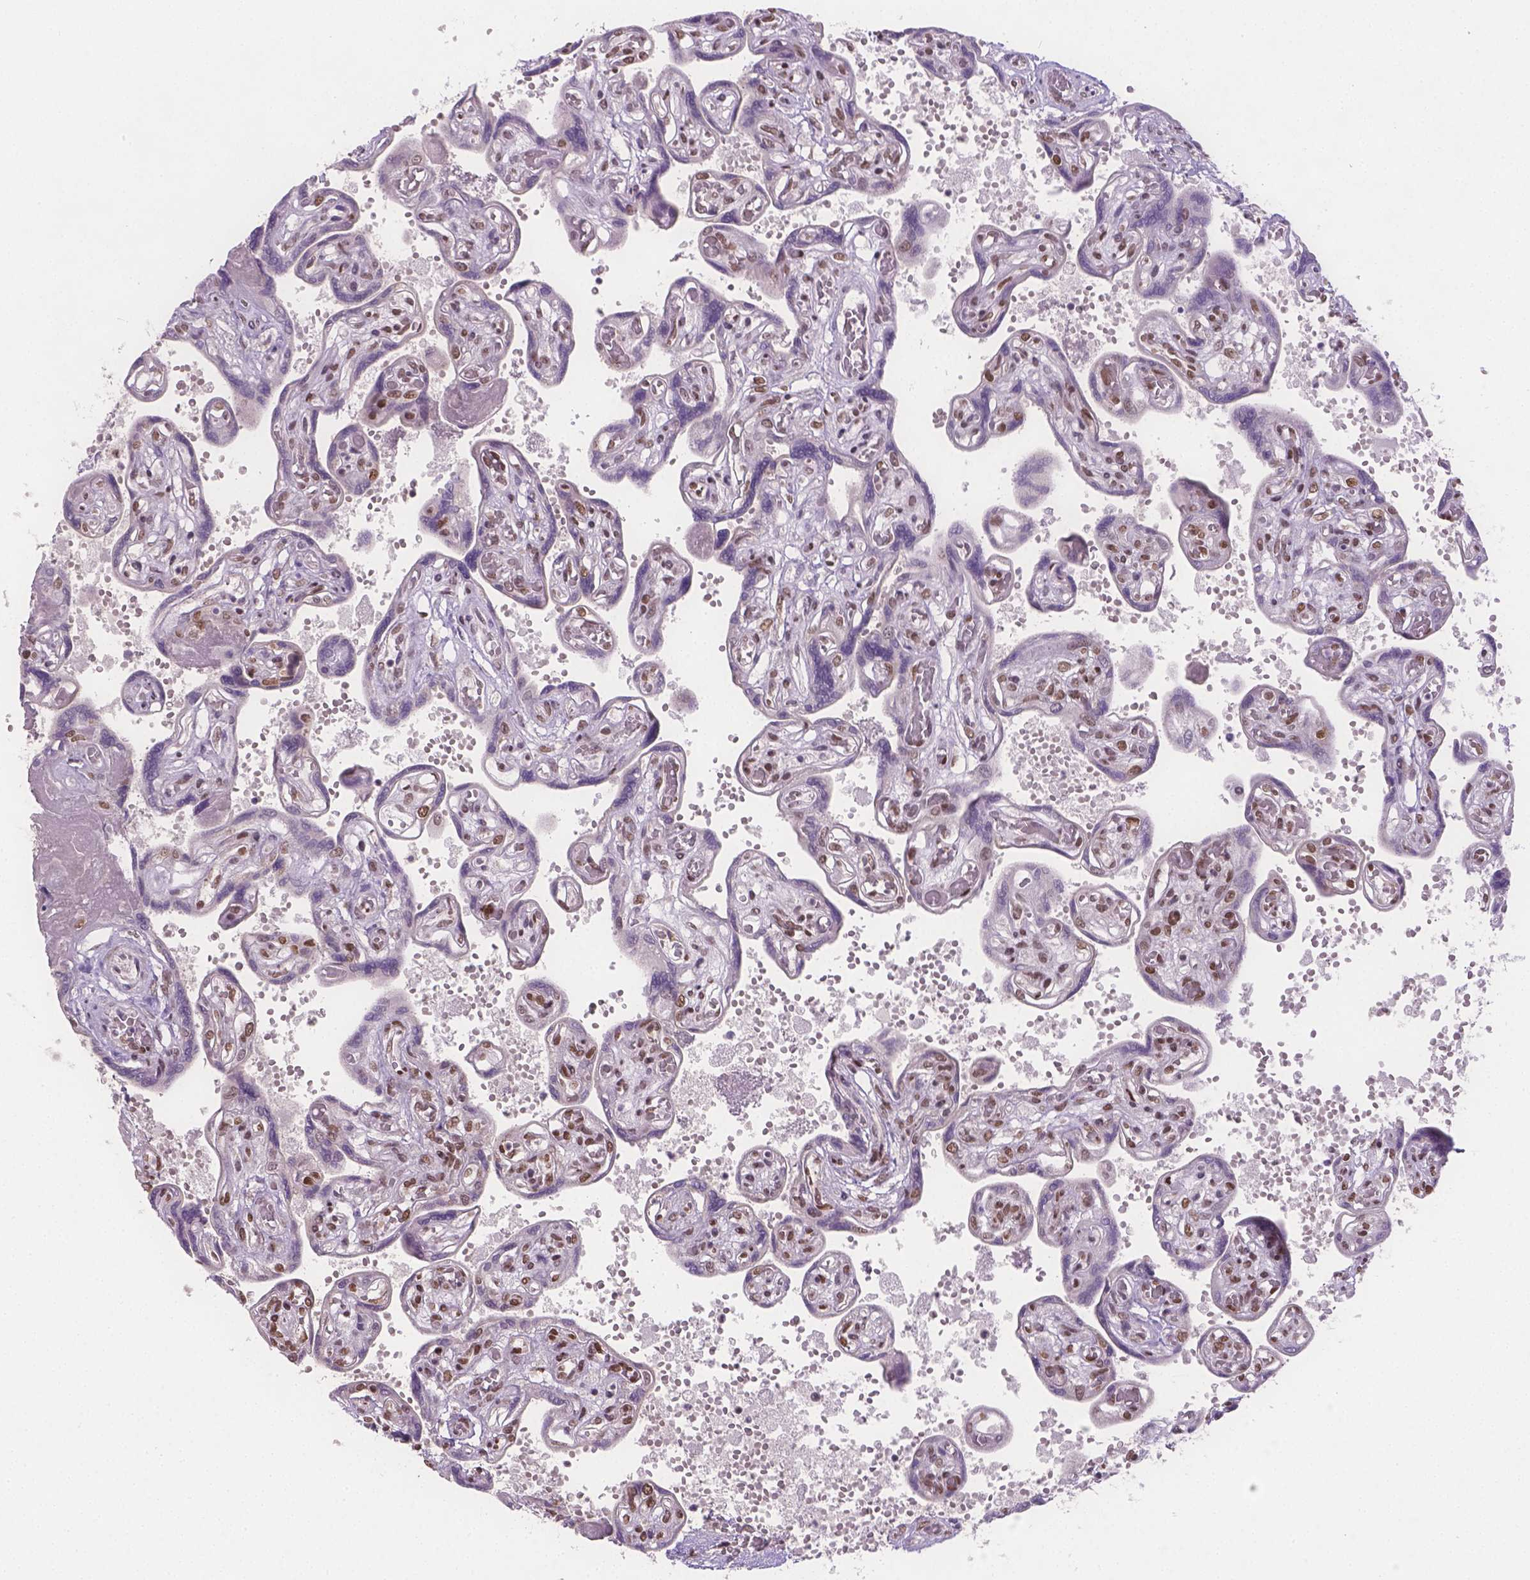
{"staining": {"intensity": "strong", "quantity": ">75%", "location": "nuclear"}, "tissue": "placenta", "cell_type": "Decidual cells", "image_type": "normal", "snomed": [{"axis": "morphology", "description": "Normal tissue, NOS"}, {"axis": "topography", "description": "Placenta"}], "caption": "Immunohistochemistry (DAB (3,3'-diaminobenzidine)) staining of normal human placenta displays strong nuclear protein positivity in approximately >75% of decidual cells.", "gene": "FANCE", "patient": {"sex": "female", "age": 32}}